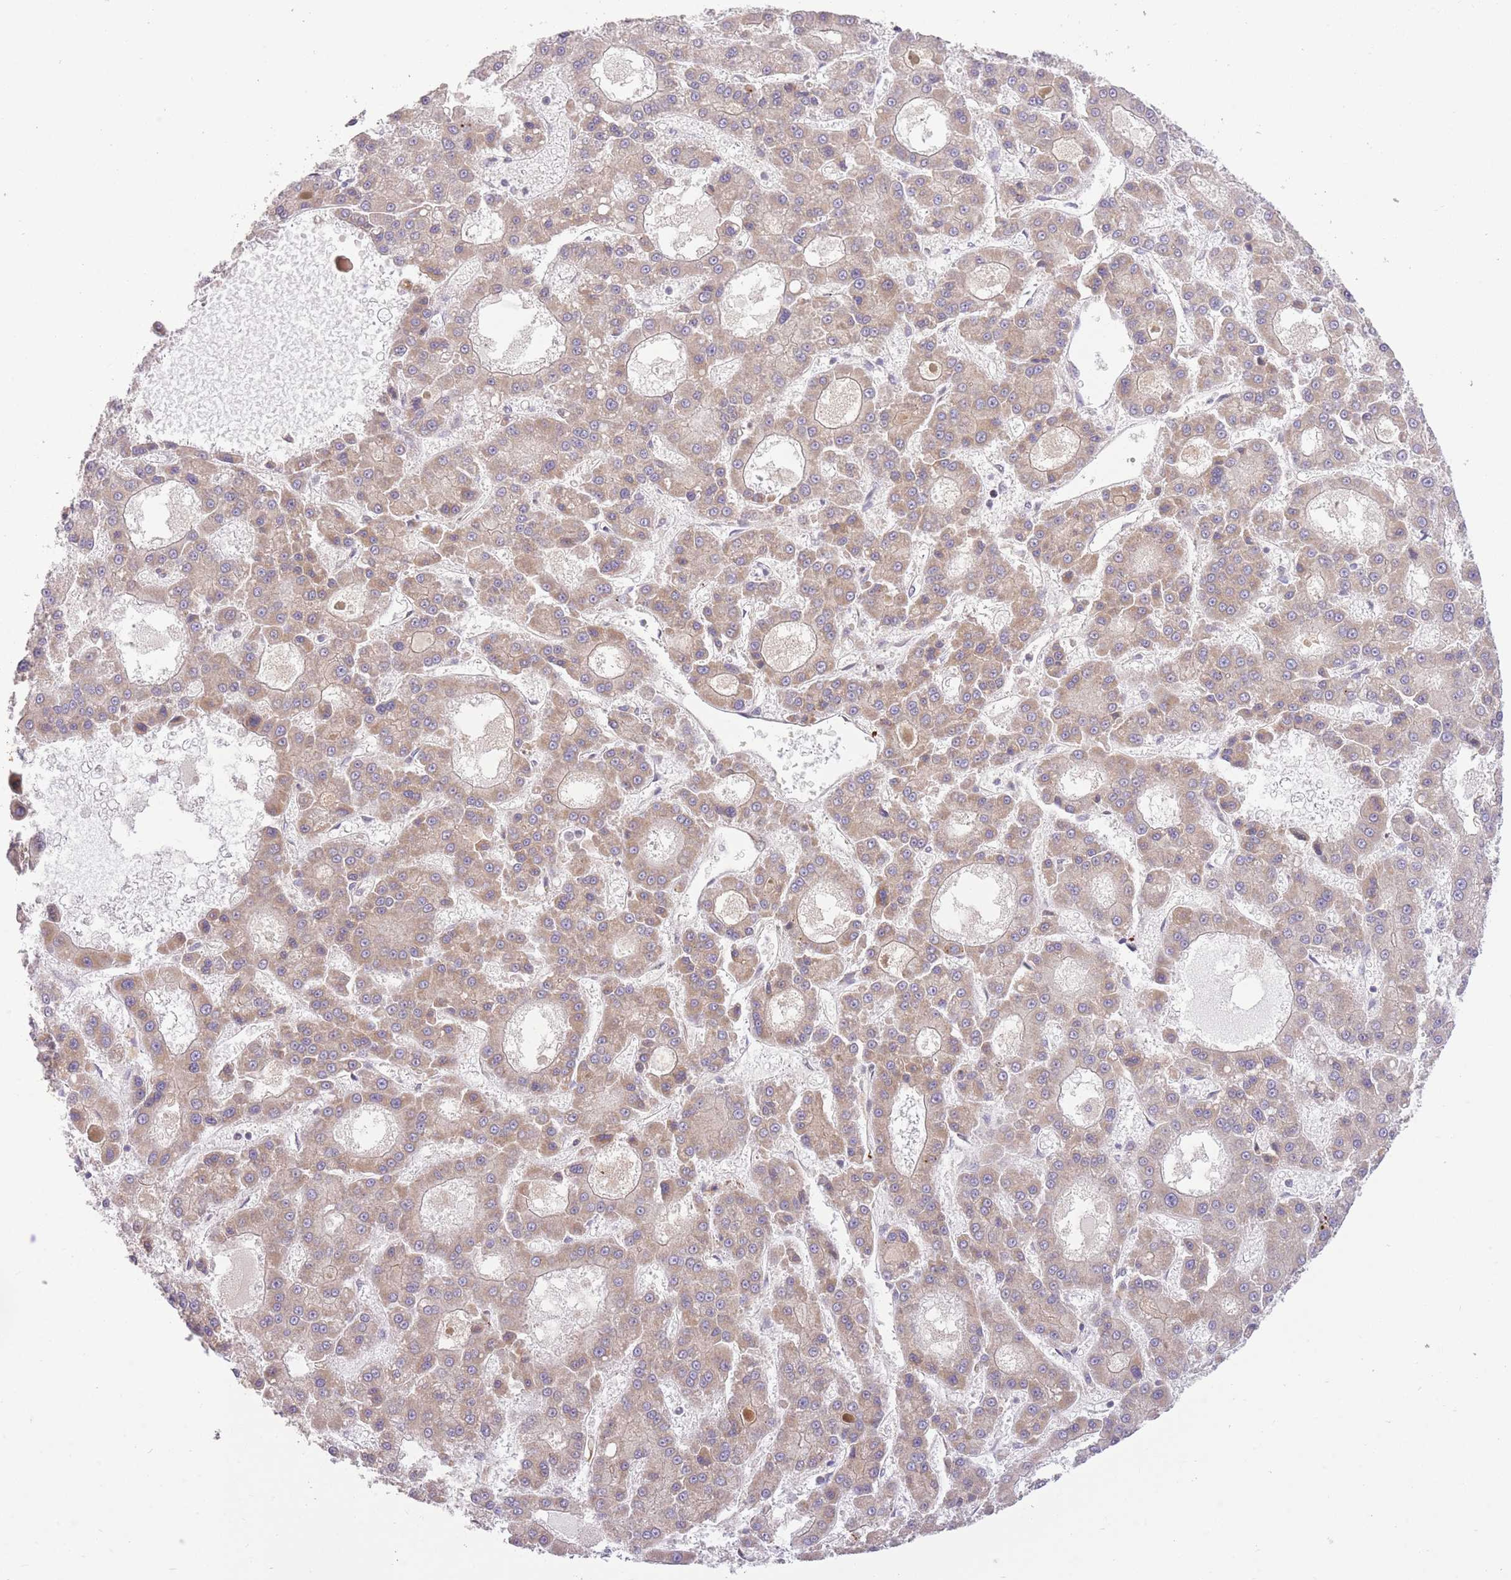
{"staining": {"intensity": "weak", "quantity": ">75%", "location": "cytoplasmic/membranous"}, "tissue": "liver cancer", "cell_type": "Tumor cells", "image_type": "cancer", "snomed": [{"axis": "morphology", "description": "Carcinoma, Hepatocellular, NOS"}, {"axis": "topography", "description": "Liver"}], "caption": "Human liver cancer (hepatocellular carcinoma) stained with a brown dye shows weak cytoplasmic/membranous positive staining in approximately >75% of tumor cells.", "gene": "ELOA2", "patient": {"sex": "male", "age": 70}}